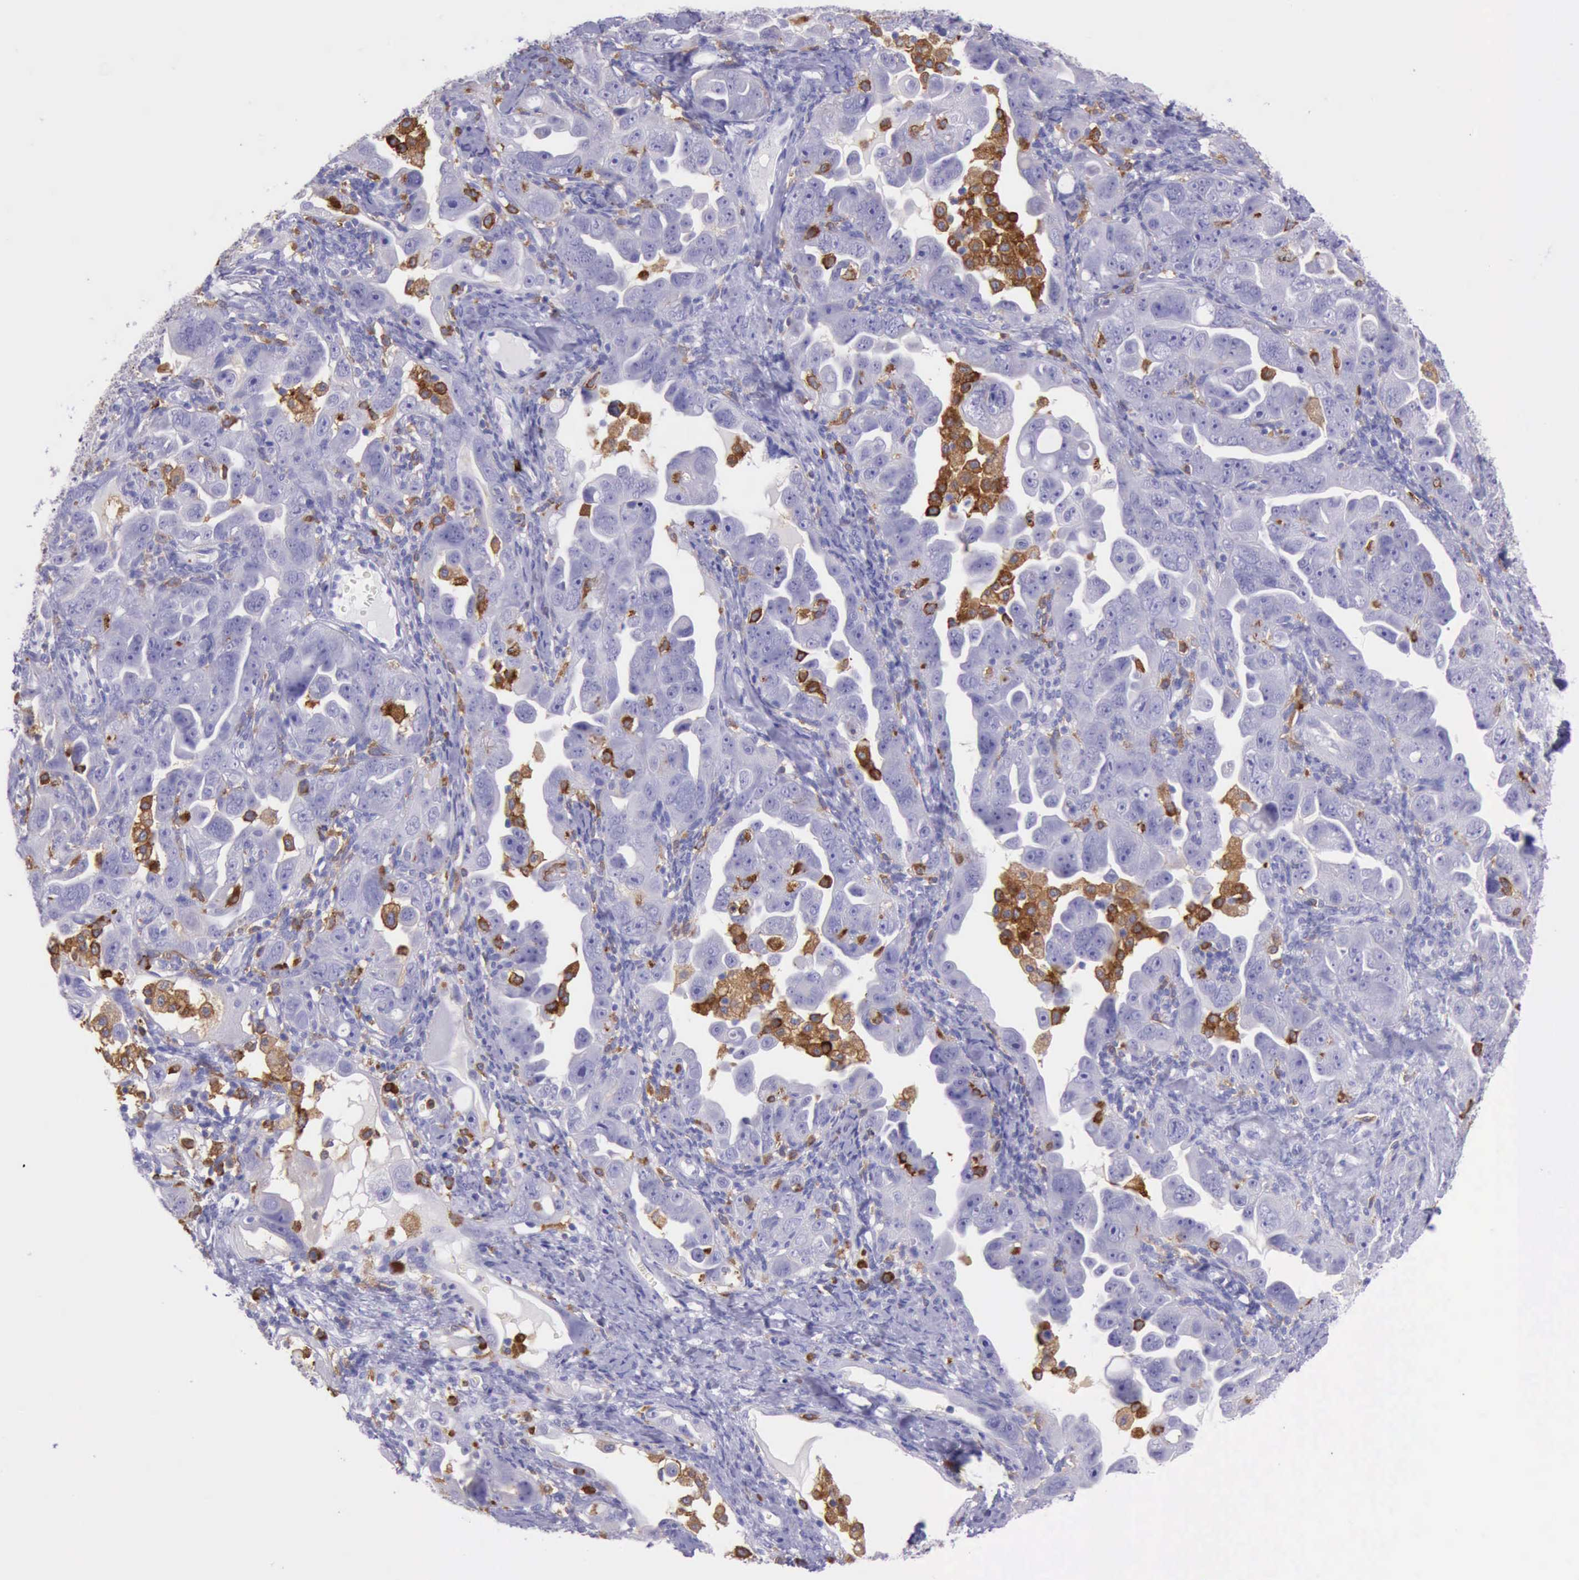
{"staining": {"intensity": "negative", "quantity": "none", "location": "none"}, "tissue": "ovarian cancer", "cell_type": "Tumor cells", "image_type": "cancer", "snomed": [{"axis": "morphology", "description": "Cystadenocarcinoma, serous, NOS"}, {"axis": "topography", "description": "Ovary"}], "caption": "Tumor cells are negative for brown protein staining in ovarian cancer.", "gene": "BTK", "patient": {"sex": "female", "age": 66}}